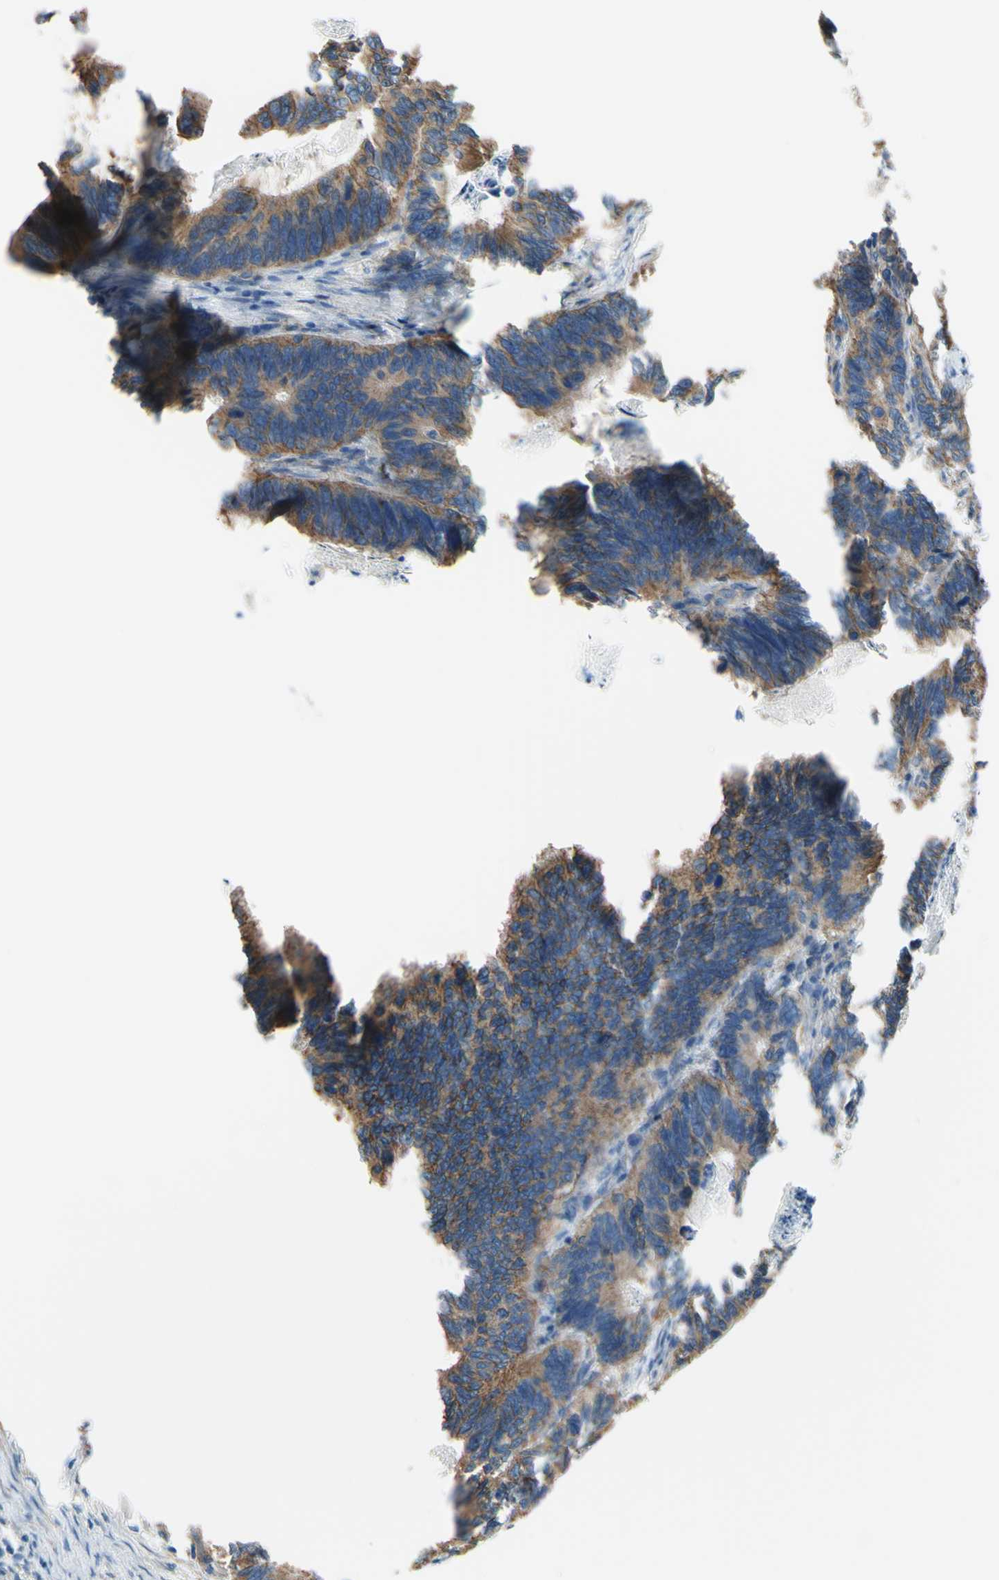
{"staining": {"intensity": "moderate", "quantity": ">75%", "location": "cytoplasmic/membranous"}, "tissue": "colorectal cancer", "cell_type": "Tumor cells", "image_type": "cancer", "snomed": [{"axis": "morphology", "description": "Adenocarcinoma, NOS"}, {"axis": "topography", "description": "Colon"}], "caption": "Human colorectal adenocarcinoma stained for a protein (brown) demonstrates moderate cytoplasmic/membranous positive staining in approximately >75% of tumor cells.", "gene": "ADD1", "patient": {"sex": "male", "age": 72}}